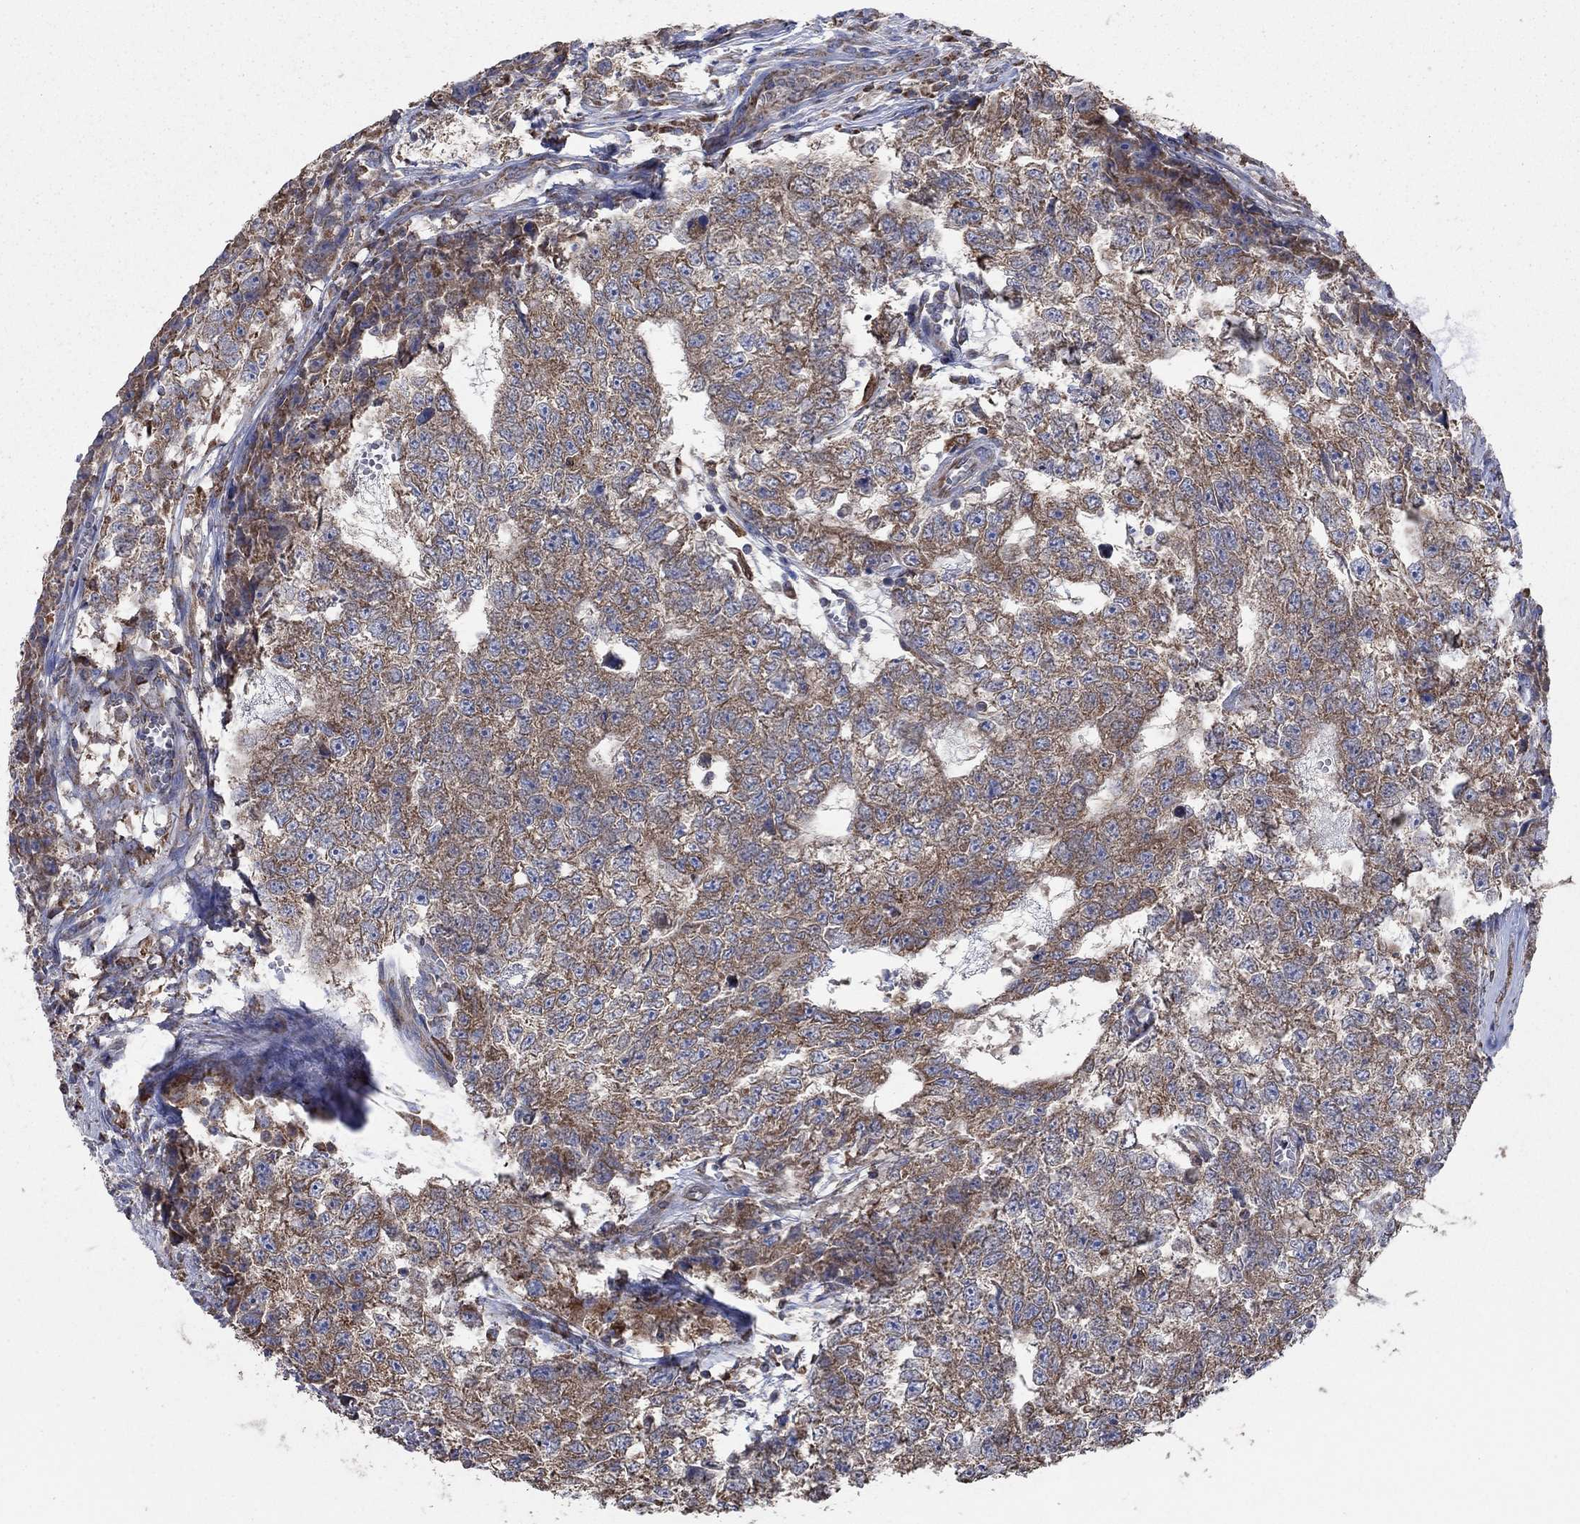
{"staining": {"intensity": "moderate", "quantity": ">75%", "location": "cytoplasmic/membranous"}, "tissue": "testis cancer", "cell_type": "Tumor cells", "image_type": "cancer", "snomed": [{"axis": "morphology", "description": "Seminoma, NOS"}, {"axis": "morphology", "description": "Carcinoma, Embryonal, NOS"}, {"axis": "topography", "description": "Testis"}], "caption": "The histopathology image exhibits a brown stain indicating the presence of a protein in the cytoplasmic/membranous of tumor cells in testis seminoma. The staining was performed using DAB (3,3'-diaminobenzidine) to visualize the protein expression in brown, while the nuclei were stained in blue with hematoxylin (Magnification: 20x).", "gene": "NCEH1", "patient": {"sex": "male", "age": 22}}